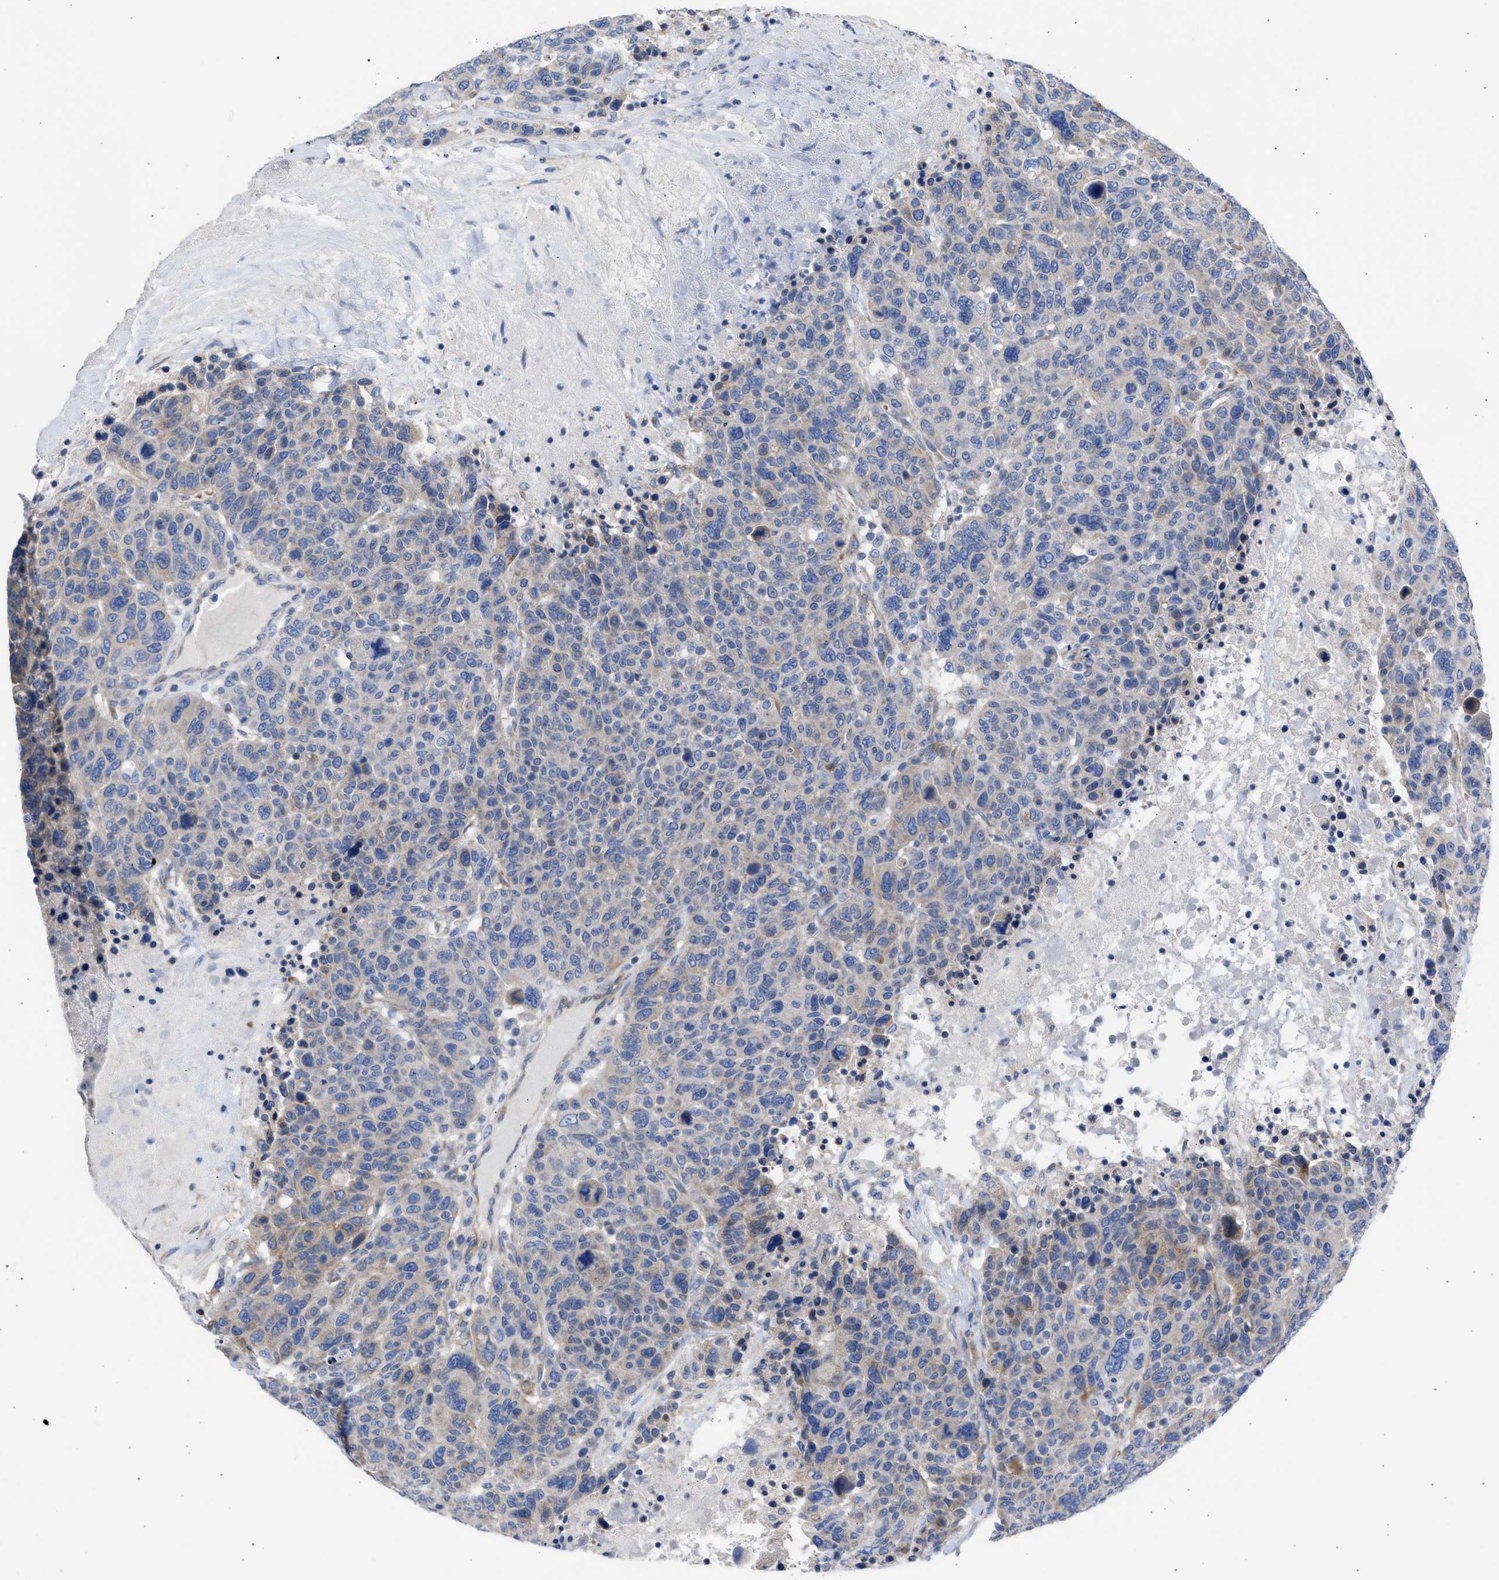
{"staining": {"intensity": "moderate", "quantity": "<25%", "location": "cytoplasmic/membranous"}, "tissue": "breast cancer", "cell_type": "Tumor cells", "image_type": "cancer", "snomed": [{"axis": "morphology", "description": "Duct carcinoma"}, {"axis": "topography", "description": "Breast"}], "caption": "About <25% of tumor cells in human breast cancer (intraductal carcinoma) exhibit moderate cytoplasmic/membranous protein positivity as visualized by brown immunohistochemical staining.", "gene": "BTG3", "patient": {"sex": "female", "age": 37}}